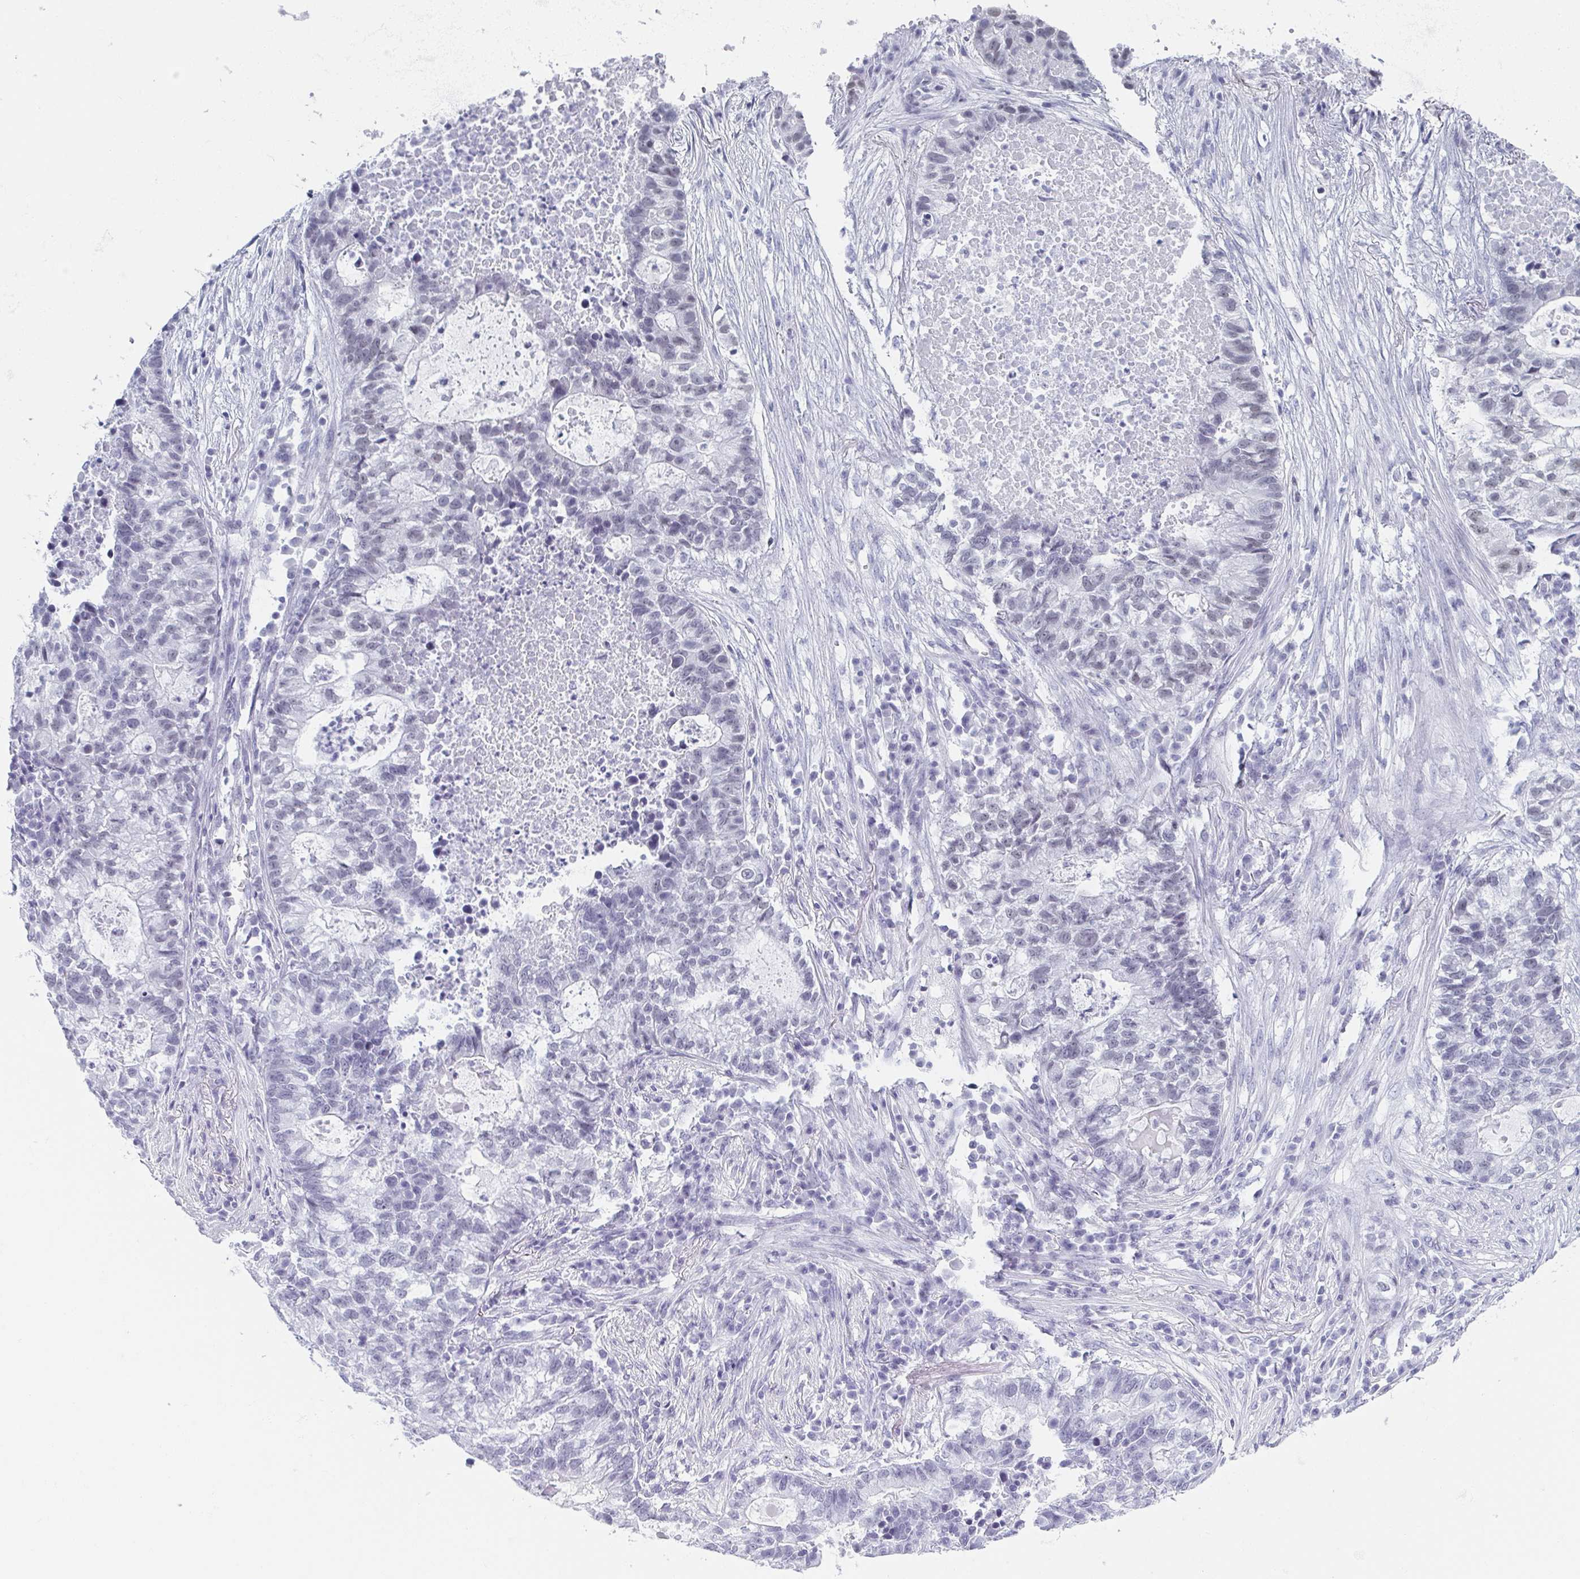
{"staining": {"intensity": "negative", "quantity": "none", "location": "none"}, "tissue": "lung cancer", "cell_type": "Tumor cells", "image_type": "cancer", "snomed": [{"axis": "morphology", "description": "Adenocarcinoma, NOS"}, {"axis": "topography", "description": "Lung"}], "caption": "Tumor cells show no significant positivity in lung cancer (adenocarcinoma). The staining is performed using DAB (3,3'-diaminobenzidine) brown chromogen with nuclei counter-stained in using hematoxylin.", "gene": "PYCR3", "patient": {"sex": "male", "age": 57}}